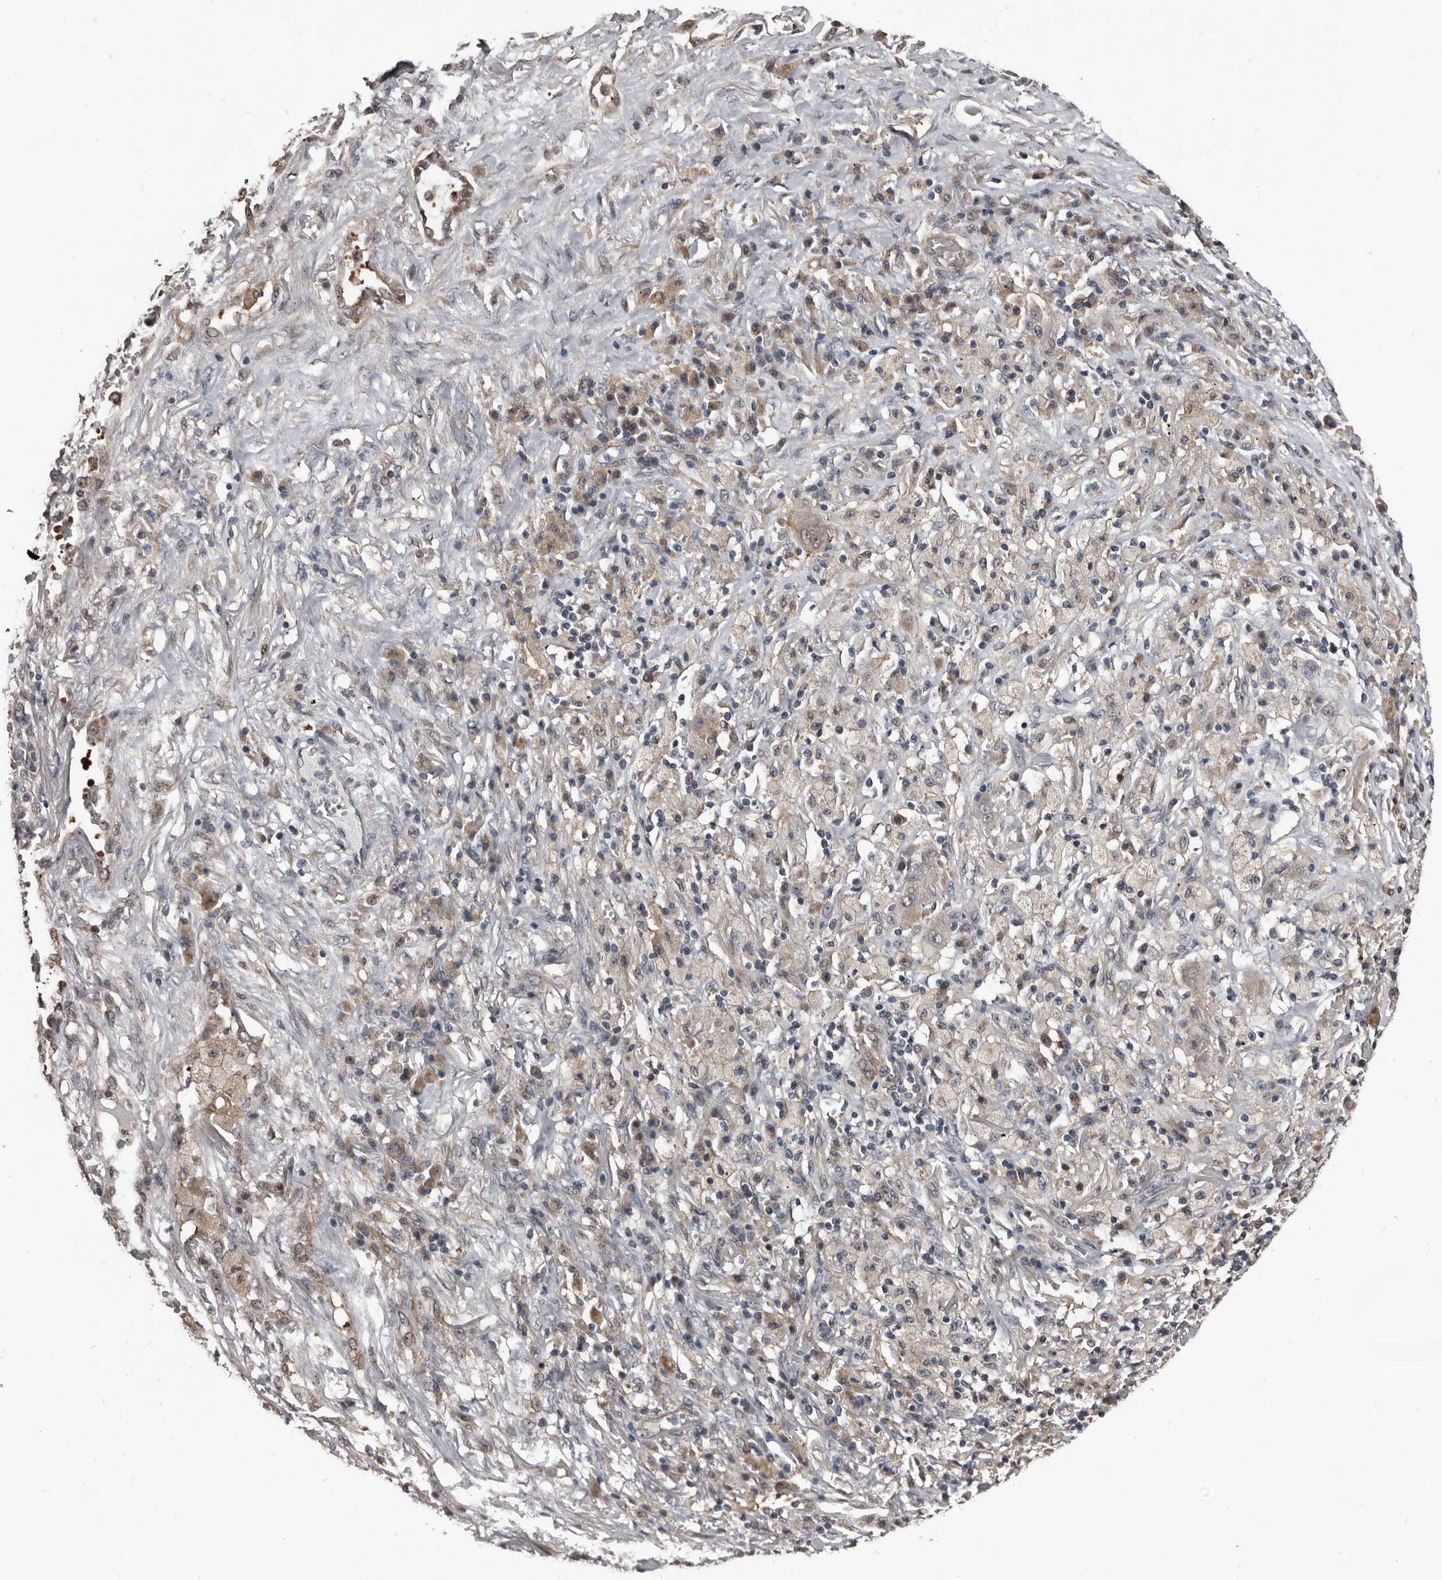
{"staining": {"intensity": "weak", "quantity": "<25%", "location": "cytoplasmic/membranous"}, "tissue": "lung cancer", "cell_type": "Tumor cells", "image_type": "cancer", "snomed": [{"axis": "morphology", "description": "Squamous cell carcinoma, NOS"}, {"axis": "topography", "description": "Lung"}], "caption": "This photomicrograph is of squamous cell carcinoma (lung) stained with immunohistochemistry to label a protein in brown with the nuclei are counter-stained blue. There is no staining in tumor cells.", "gene": "DHPS", "patient": {"sex": "male", "age": 61}}